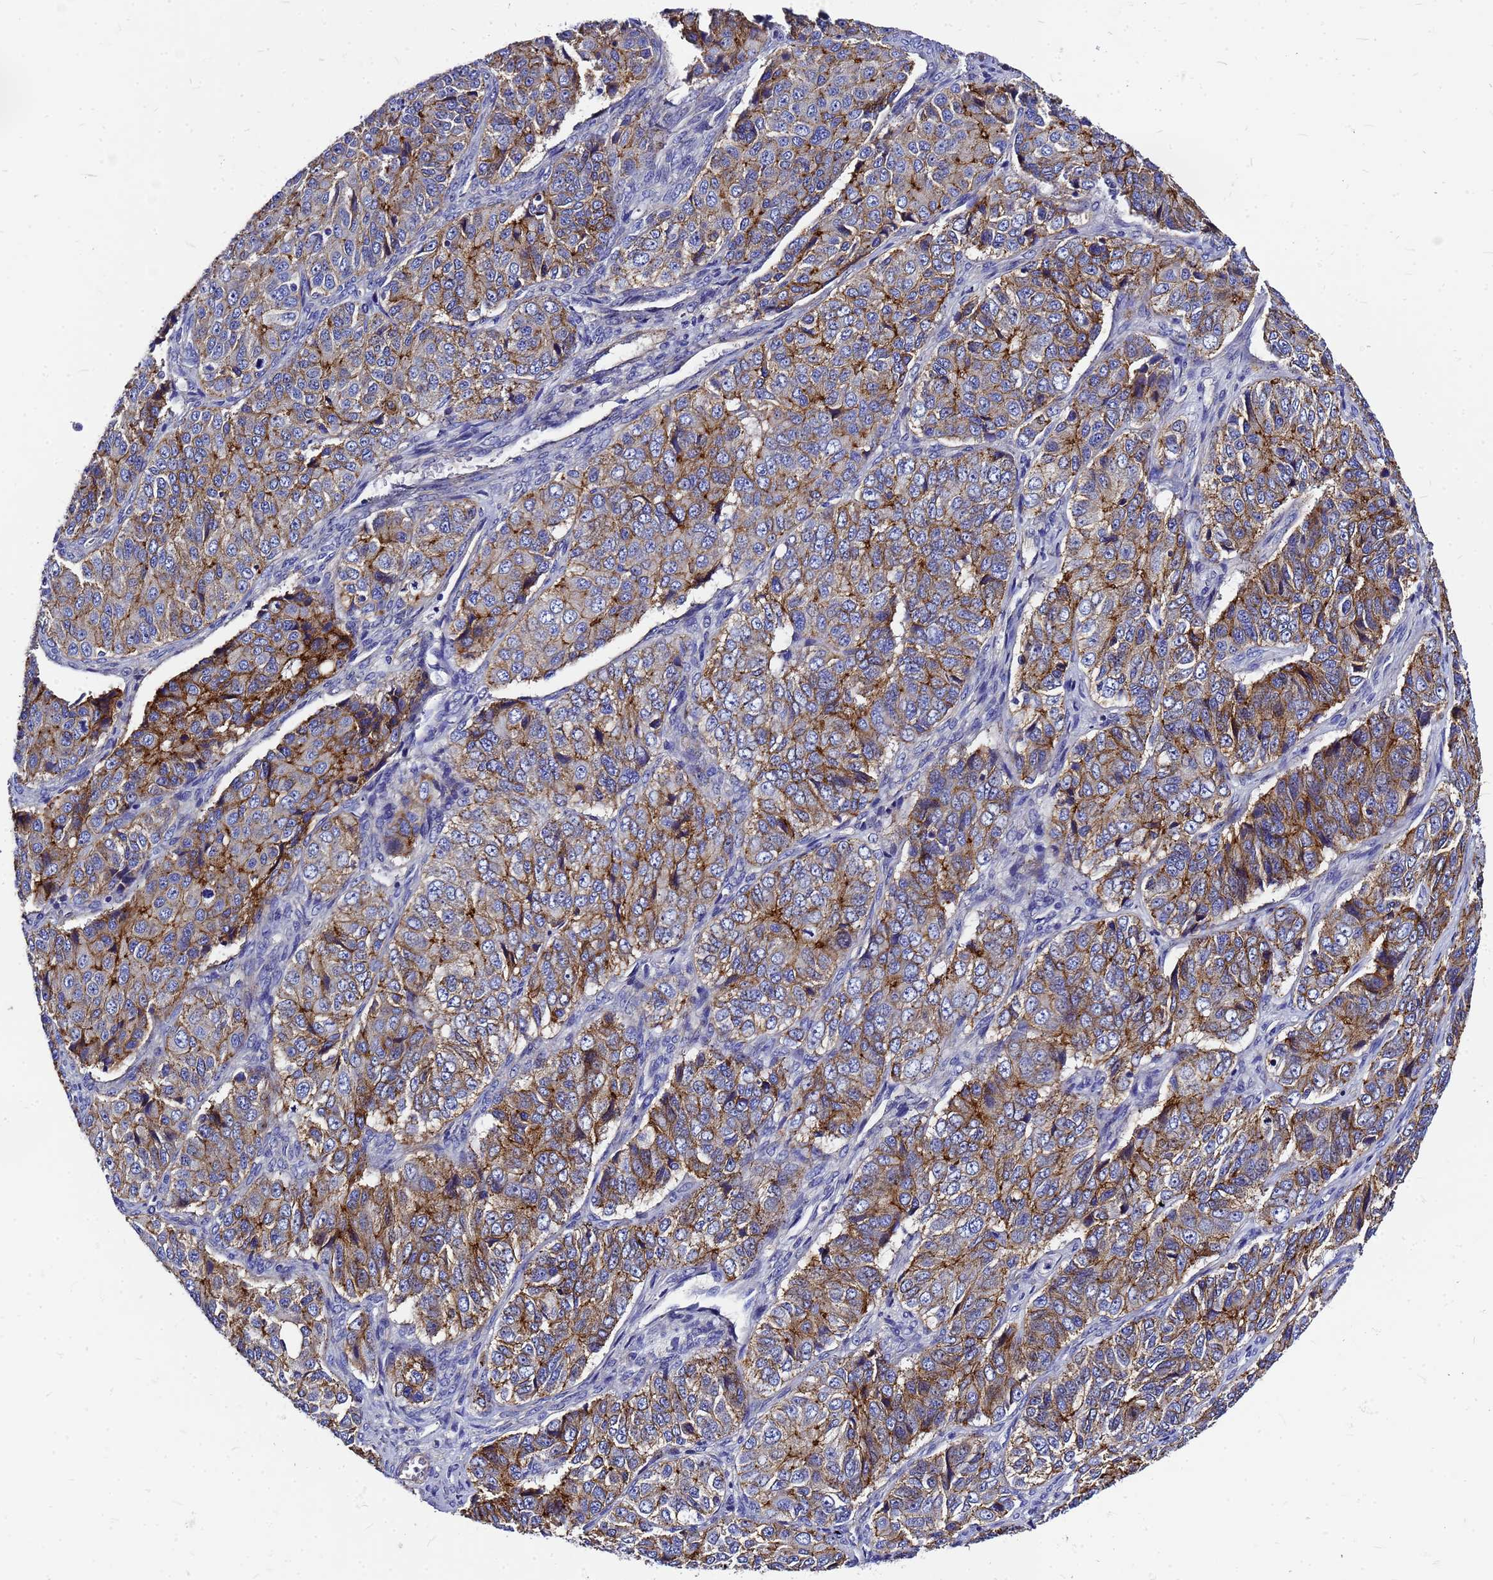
{"staining": {"intensity": "moderate", "quantity": ">75%", "location": "cytoplasmic/membranous"}, "tissue": "ovarian cancer", "cell_type": "Tumor cells", "image_type": "cancer", "snomed": [{"axis": "morphology", "description": "Carcinoma, endometroid"}, {"axis": "topography", "description": "Ovary"}], "caption": "There is medium levels of moderate cytoplasmic/membranous expression in tumor cells of ovarian cancer, as demonstrated by immunohistochemical staining (brown color).", "gene": "FBXW5", "patient": {"sex": "female", "age": 51}}